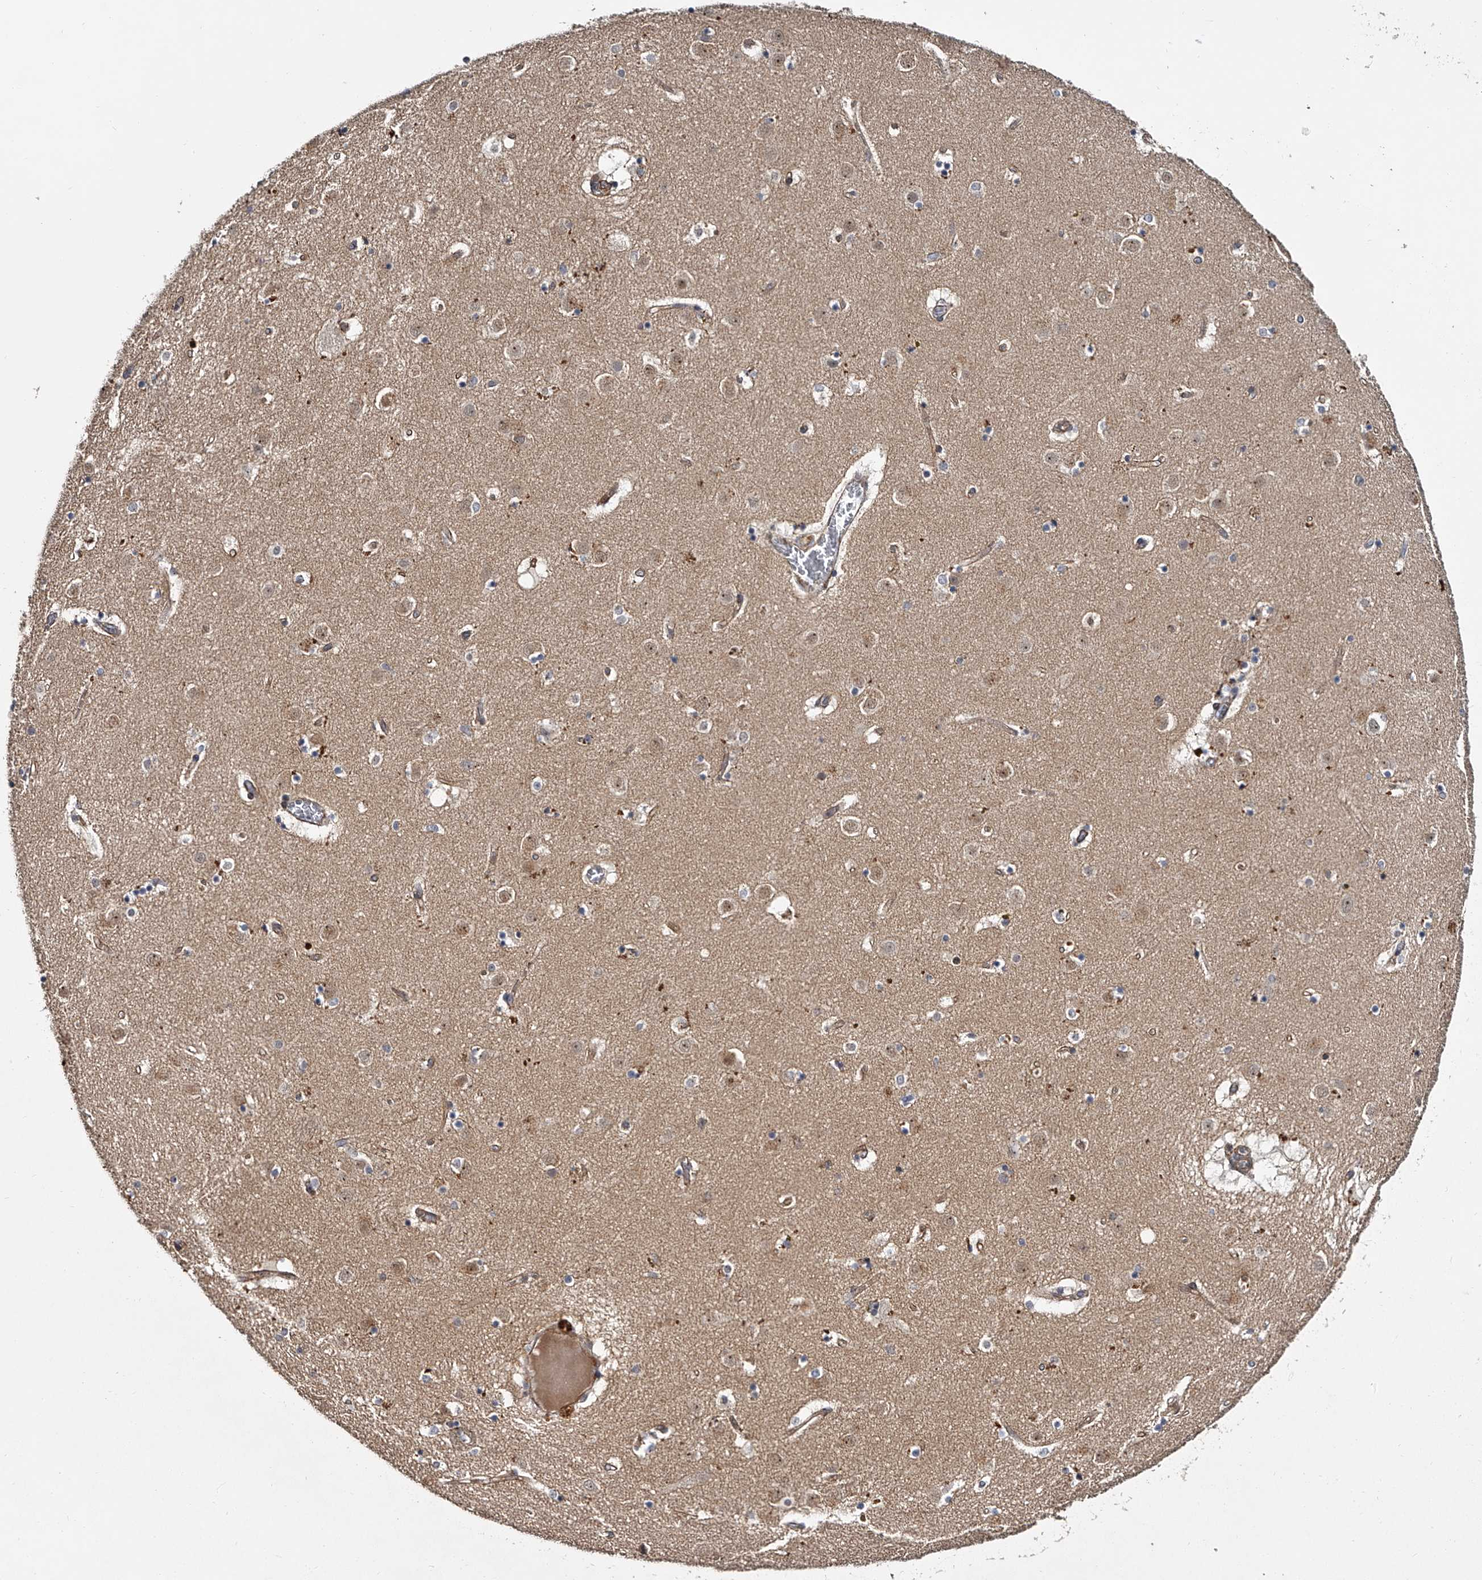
{"staining": {"intensity": "negative", "quantity": "none", "location": "none"}, "tissue": "caudate", "cell_type": "Glial cells", "image_type": "normal", "snomed": [{"axis": "morphology", "description": "Normal tissue, NOS"}, {"axis": "topography", "description": "Lateral ventricle wall"}], "caption": "This is a histopathology image of immunohistochemistry staining of unremarkable caudate, which shows no positivity in glial cells.", "gene": "MDN1", "patient": {"sex": "male", "age": 70}}